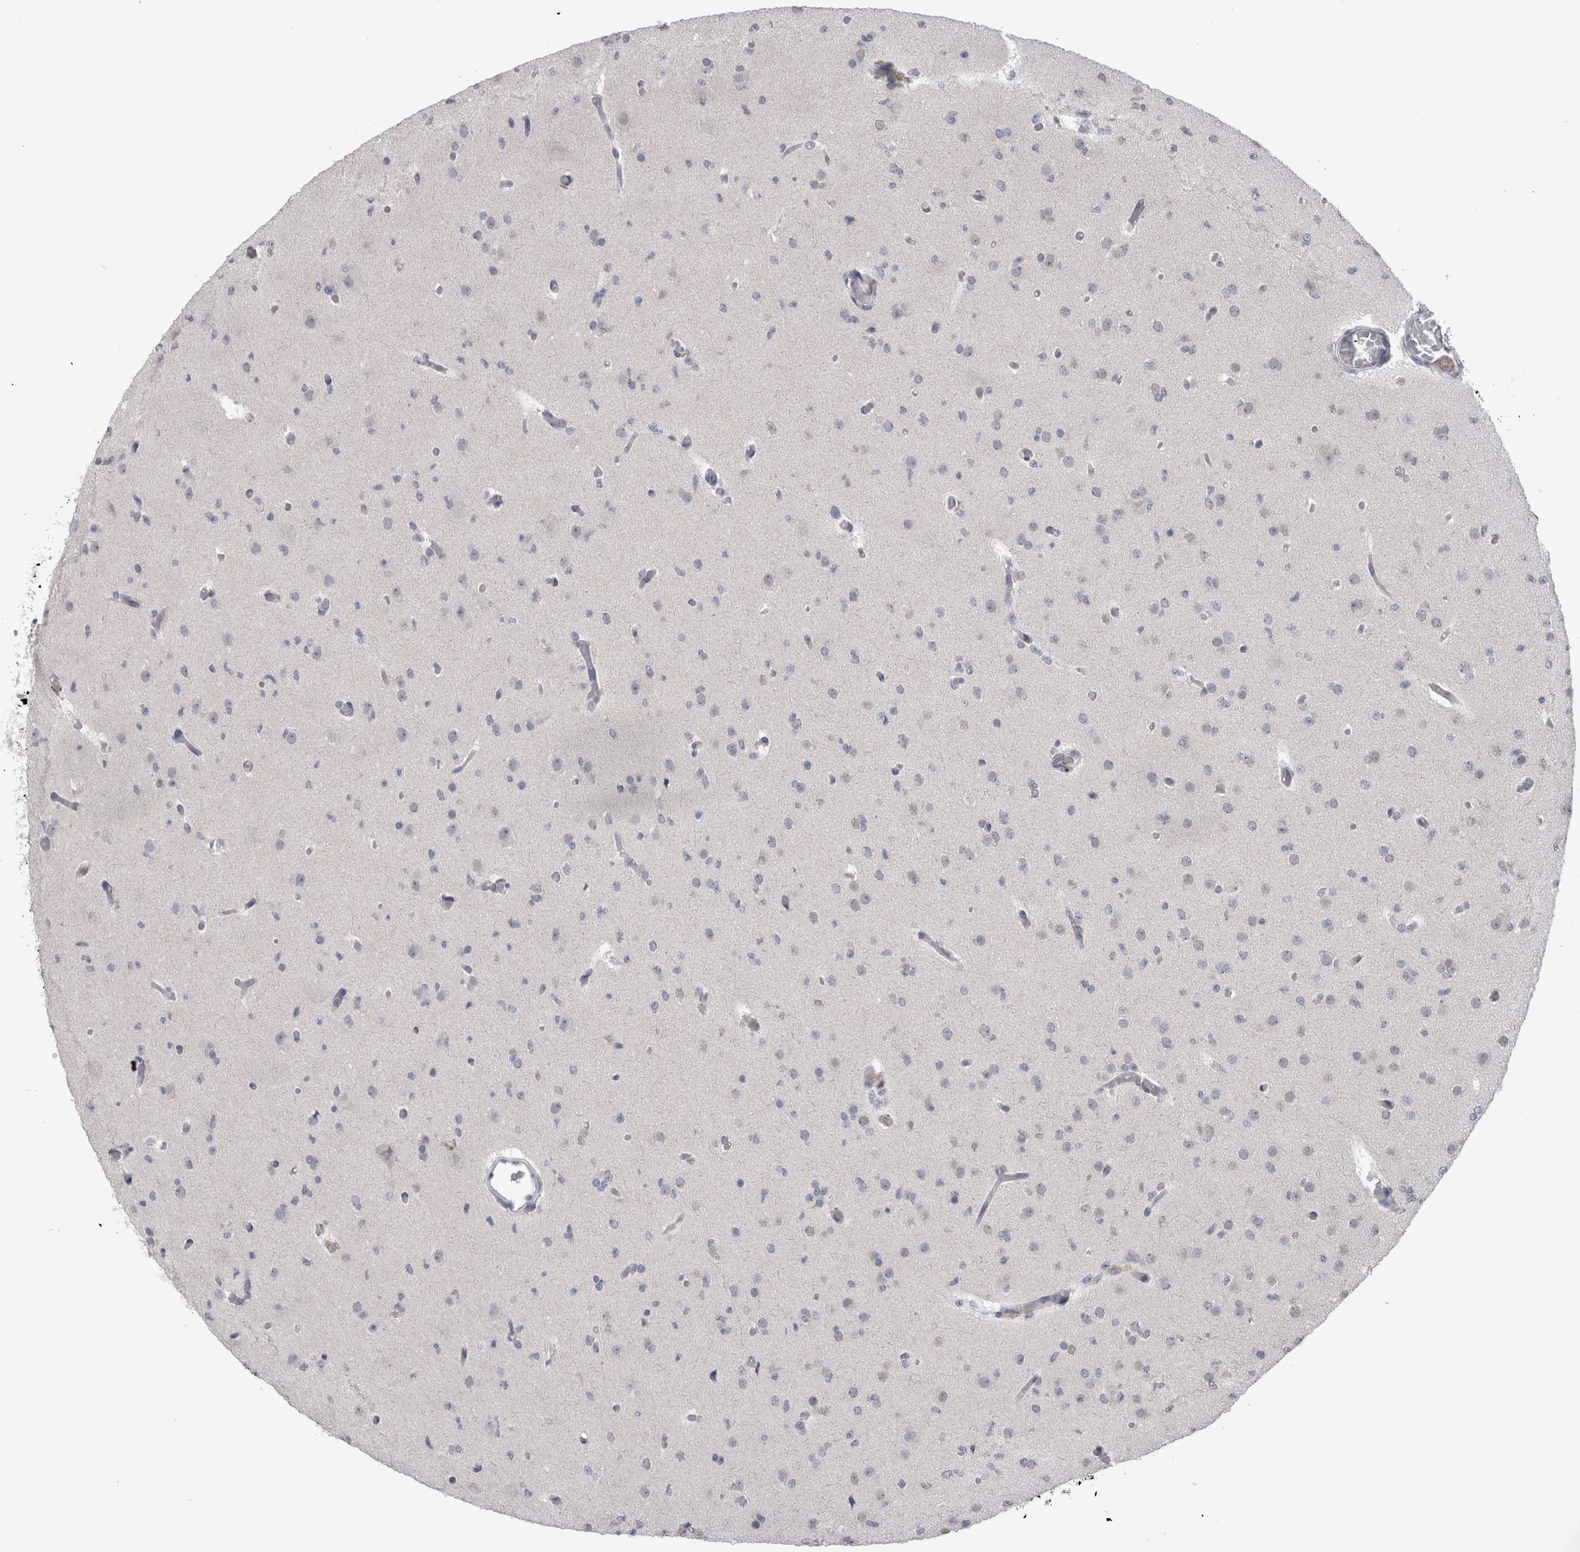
{"staining": {"intensity": "negative", "quantity": "none", "location": "none"}, "tissue": "glioma", "cell_type": "Tumor cells", "image_type": "cancer", "snomed": [{"axis": "morphology", "description": "Glioma, malignant, Low grade"}, {"axis": "topography", "description": "Brain"}], "caption": "Immunohistochemistry (IHC) of human glioma demonstrates no staining in tumor cells.", "gene": "PAX5", "patient": {"sex": "female", "age": 22}}